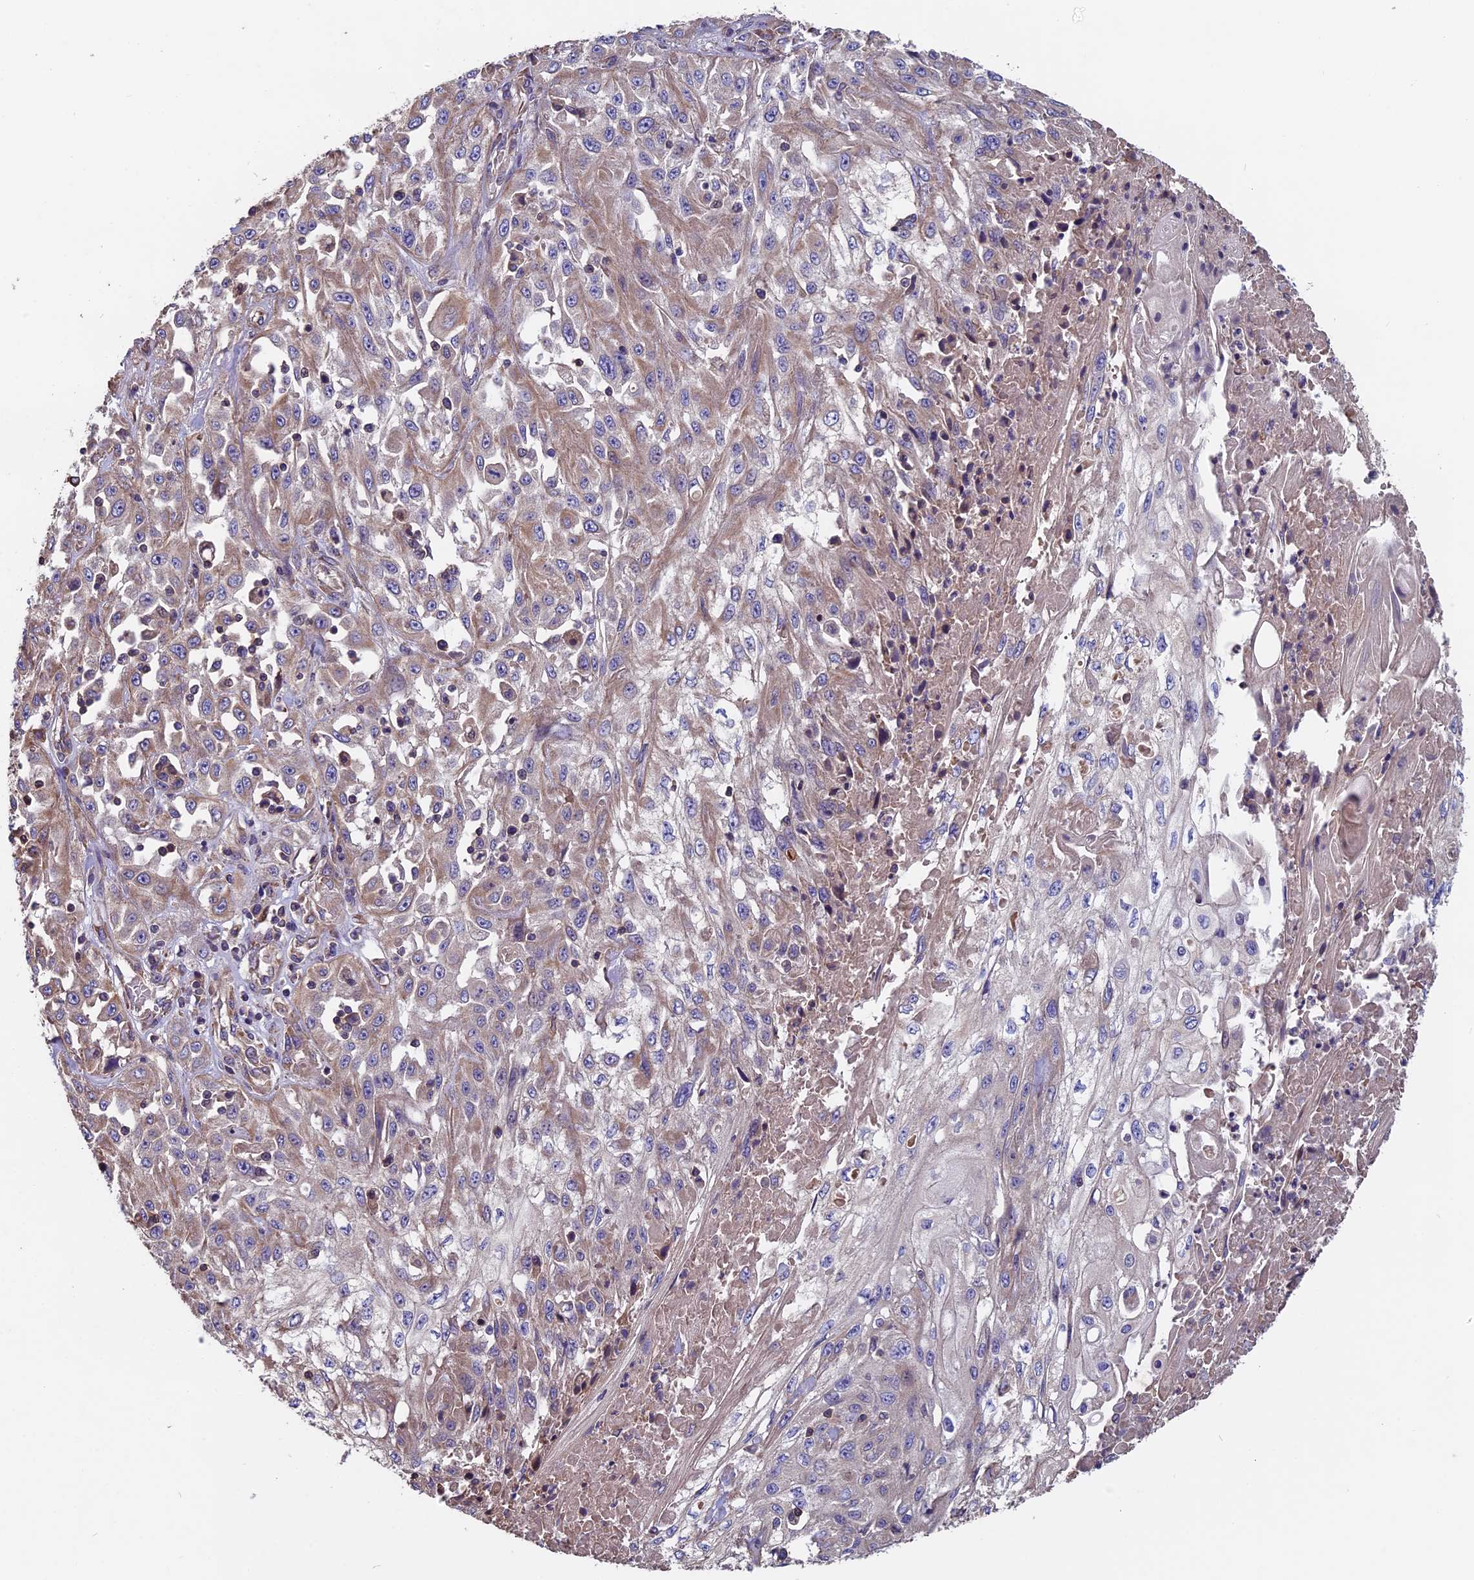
{"staining": {"intensity": "weak", "quantity": "25%-75%", "location": "cytoplasmic/membranous"}, "tissue": "skin cancer", "cell_type": "Tumor cells", "image_type": "cancer", "snomed": [{"axis": "morphology", "description": "Squamous cell carcinoma, NOS"}, {"axis": "morphology", "description": "Squamous cell carcinoma, metastatic, NOS"}, {"axis": "topography", "description": "Skin"}, {"axis": "topography", "description": "Lymph node"}], "caption": "Protein analysis of skin squamous cell carcinoma tissue shows weak cytoplasmic/membranous positivity in approximately 25%-75% of tumor cells.", "gene": "CCDC153", "patient": {"sex": "male", "age": 75}}